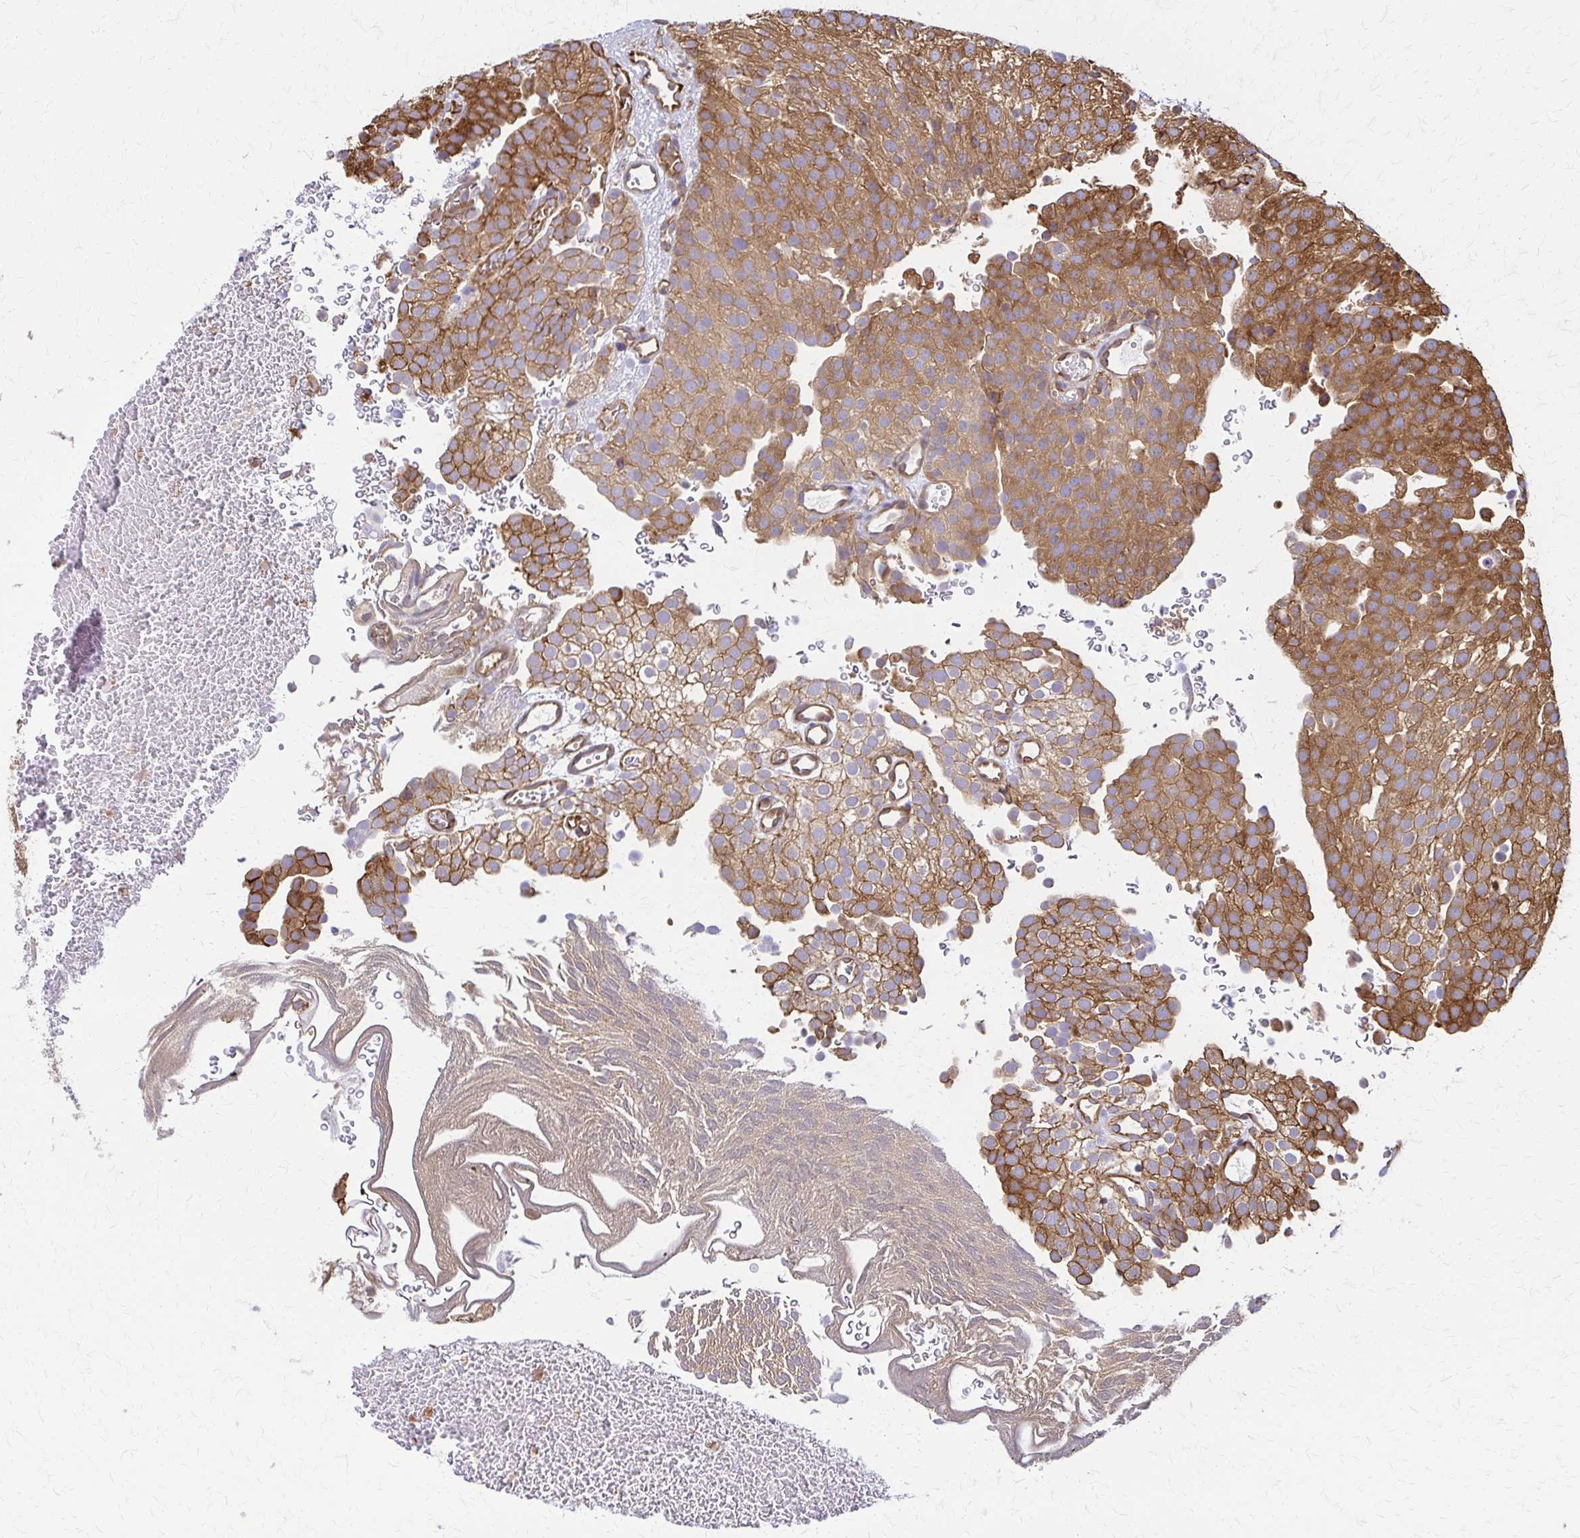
{"staining": {"intensity": "moderate", "quantity": ">75%", "location": "cytoplasmic/membranous"}, "tissue": "urothelial cancer", "cell_type": "Tumor cells", "image_type": "cancer", "snomed": [{"axis": "morphology", "description": "Urothelial carcinoma, Low grade"}, {"axis": "topography", "description": "Urinary bladder"}], "caption": "An image showing moderate cytoplasmic/membranous staining in about >75% of tumor cells in urothelial cancer, as visualized by brown immunohistochemical staining.", "gene": "WASF2", "patient": {"sex": "male", "age": 78}}